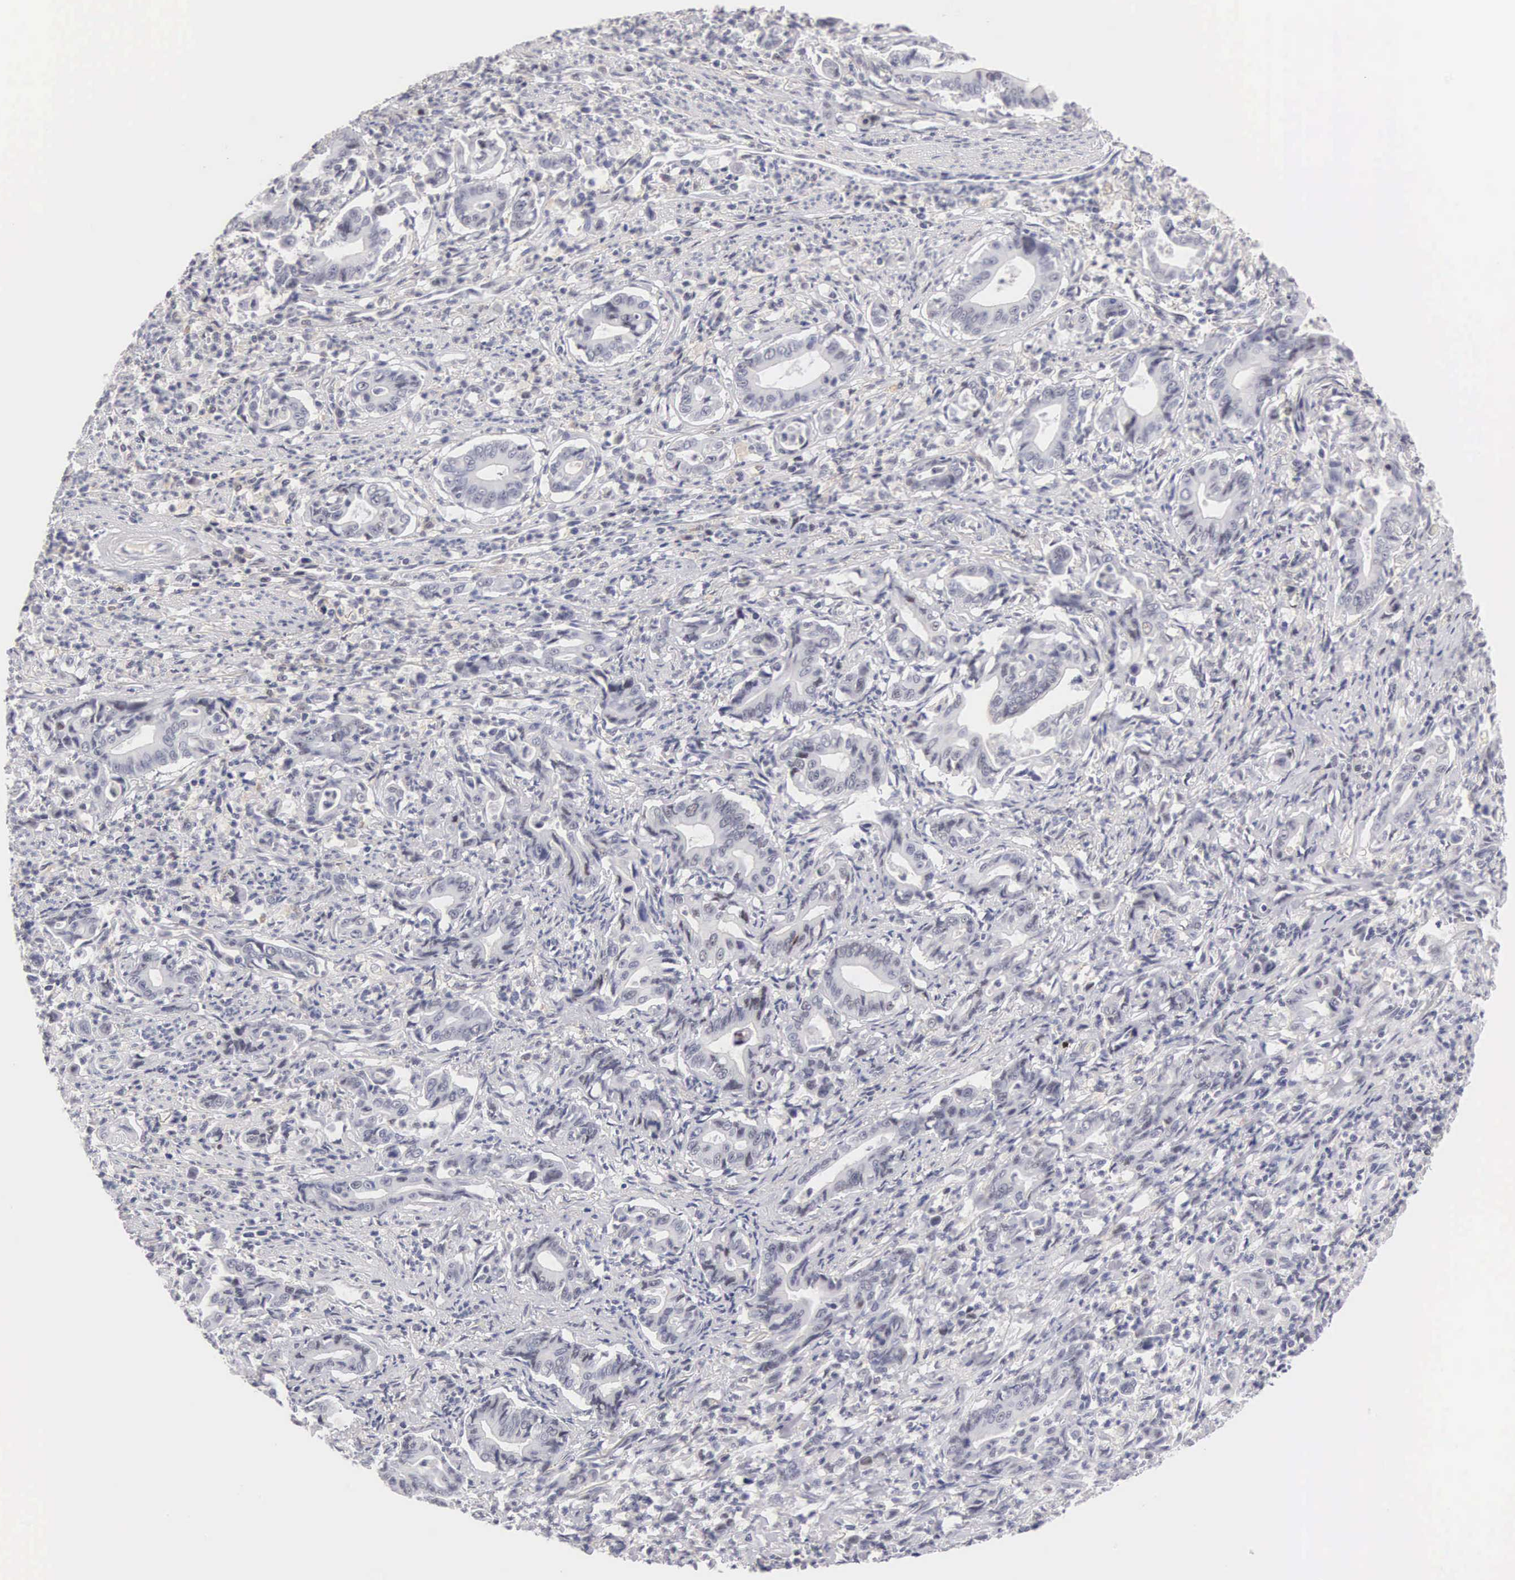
{"staining": {"intensity": "negative", "quantity": "none", "location": "none"}, "tissue": "stomach cancer", "cell_type": "Tumor cells", "image_type": "cancer", "snomed": [{"axis": "morphology", "description": "Adenocarcinoma, NOS"}, {"axis": "topography", "description": "Stomach"}], "caption": "Stomach cancer (adenocarcinoma) stained for a protein using immunohistochemistry (IHC) displays no staining tumor cells.", "gene": "FAM47A", "patient": {"sex": "female", "age": 76}}